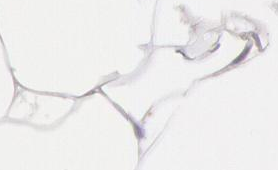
{"staining": {"intensity": "negative", "quantity": "none", "location": "none"}, "tissue": "adipose tissue", "cell_type": "Adipocytes", "image_type": "normal", "snomed": [{"axis": "morphology", "description": "Normal tissue, NOS"}, {"axis": "morphology", "description": "Duct carcinoma"}, {"axis": "topography", "description": "Breast"}, {"axis": "topography", "description": "Adipose tissue"}], "caption": "Immunohistochemistry (IHC) image of unremarkable human adipose tissue stained for a protein (brown), which displays no staining in adipocytes.", "gene": "IKBKB", "patient": {"sex": "female", "age": 37}}